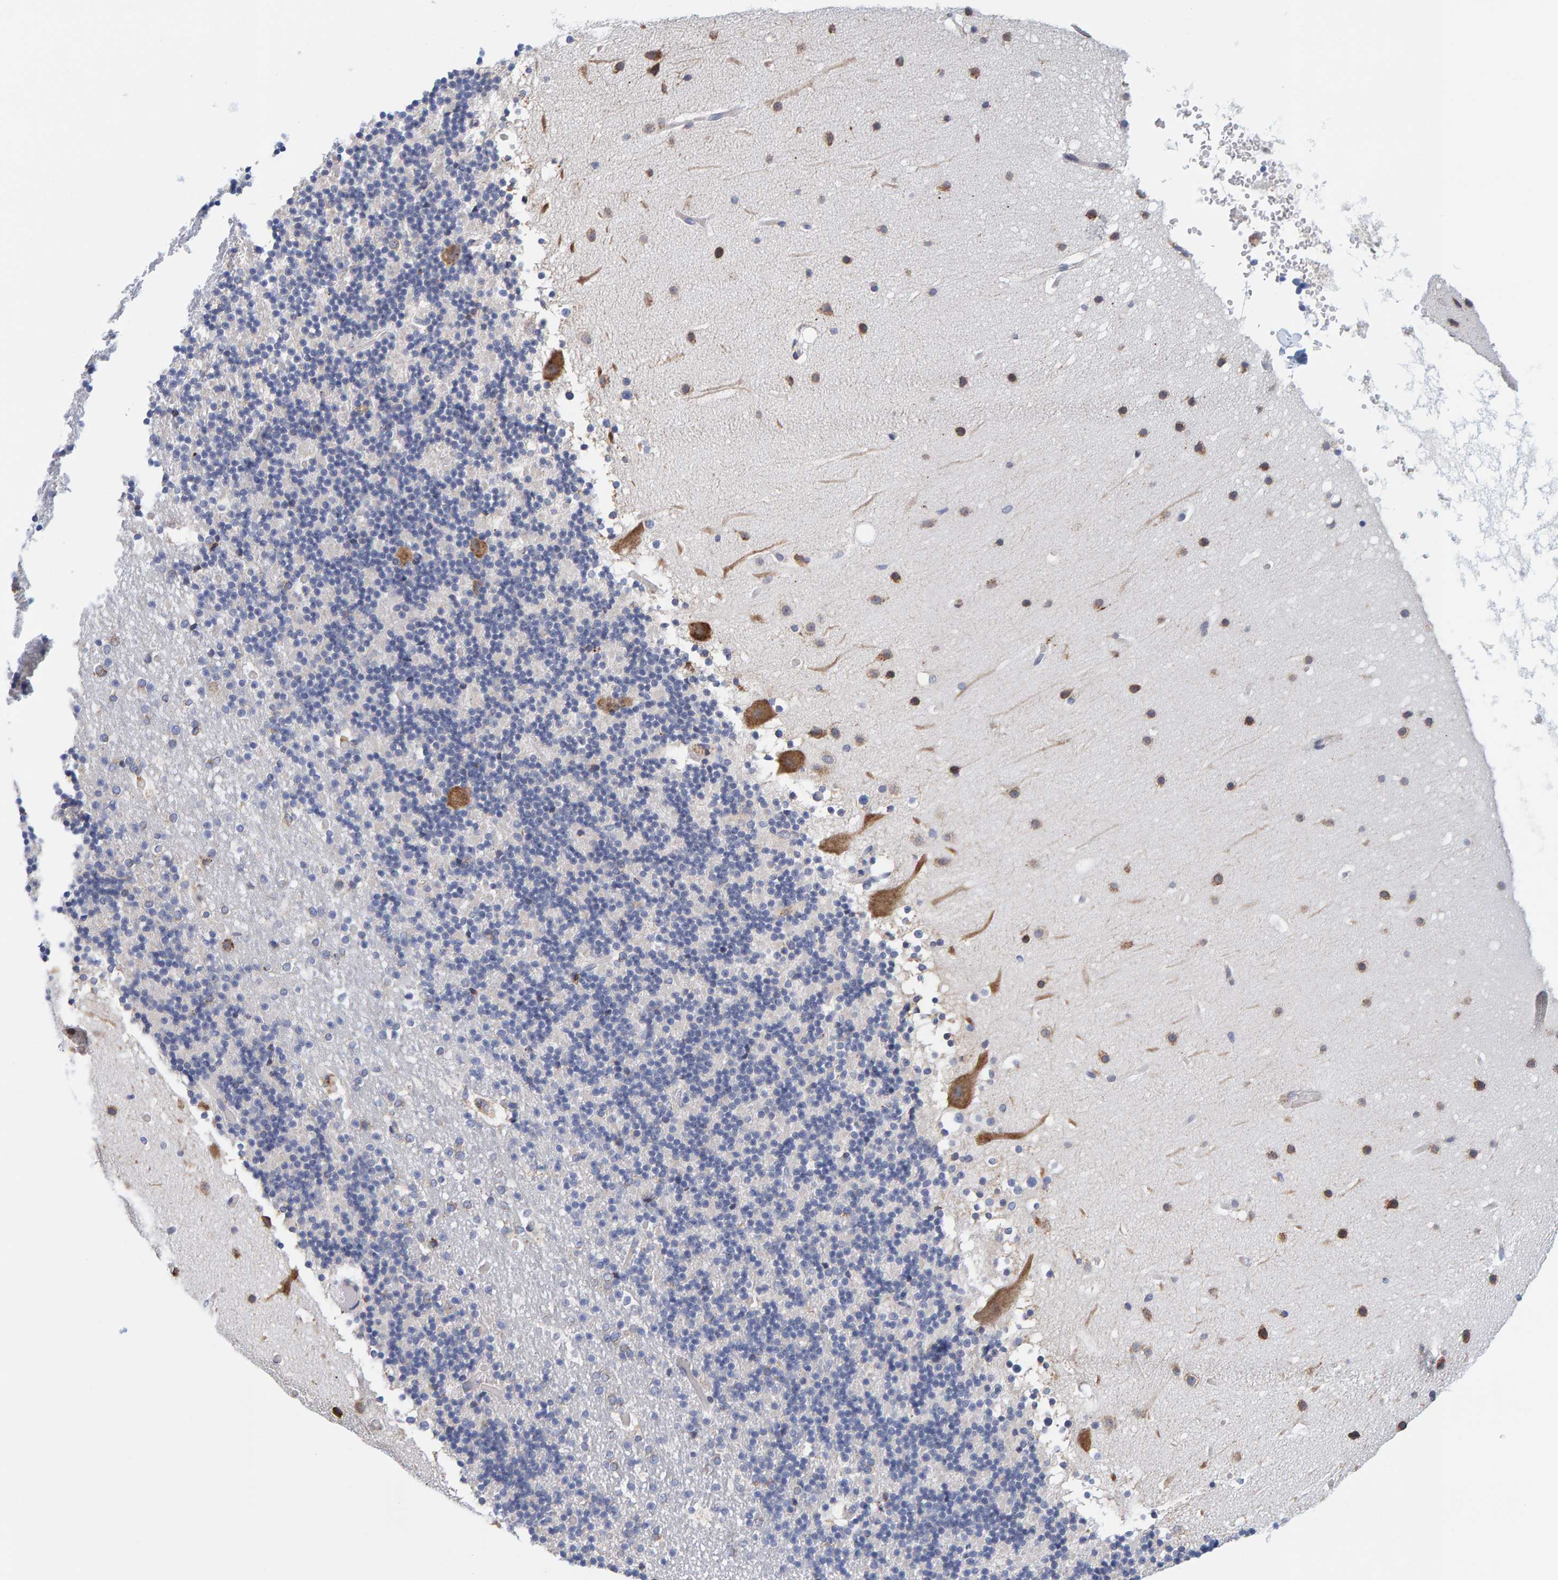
{"staining": {"intensity": "negative", "quantity": "none", "location": "none"}, "tissue": "cerebellum", "cell_type": "Cells in granular layer", "image_type": "normal", "snomed": [{"axis": "morphology", "description": "Normal tissue, NOS"}, {"axis": "topography", "description": "Cerebellum"}], "caption": "DAB immunohistochemical staining of unremarkable human cerebellum reveals no significant positivity in cells in granular layer. (Brightfield microscopy of DAB immunohistochemistry at high magnification).", "gene": "SGPL1", "patient": {"sex": "male", "age": 57}}